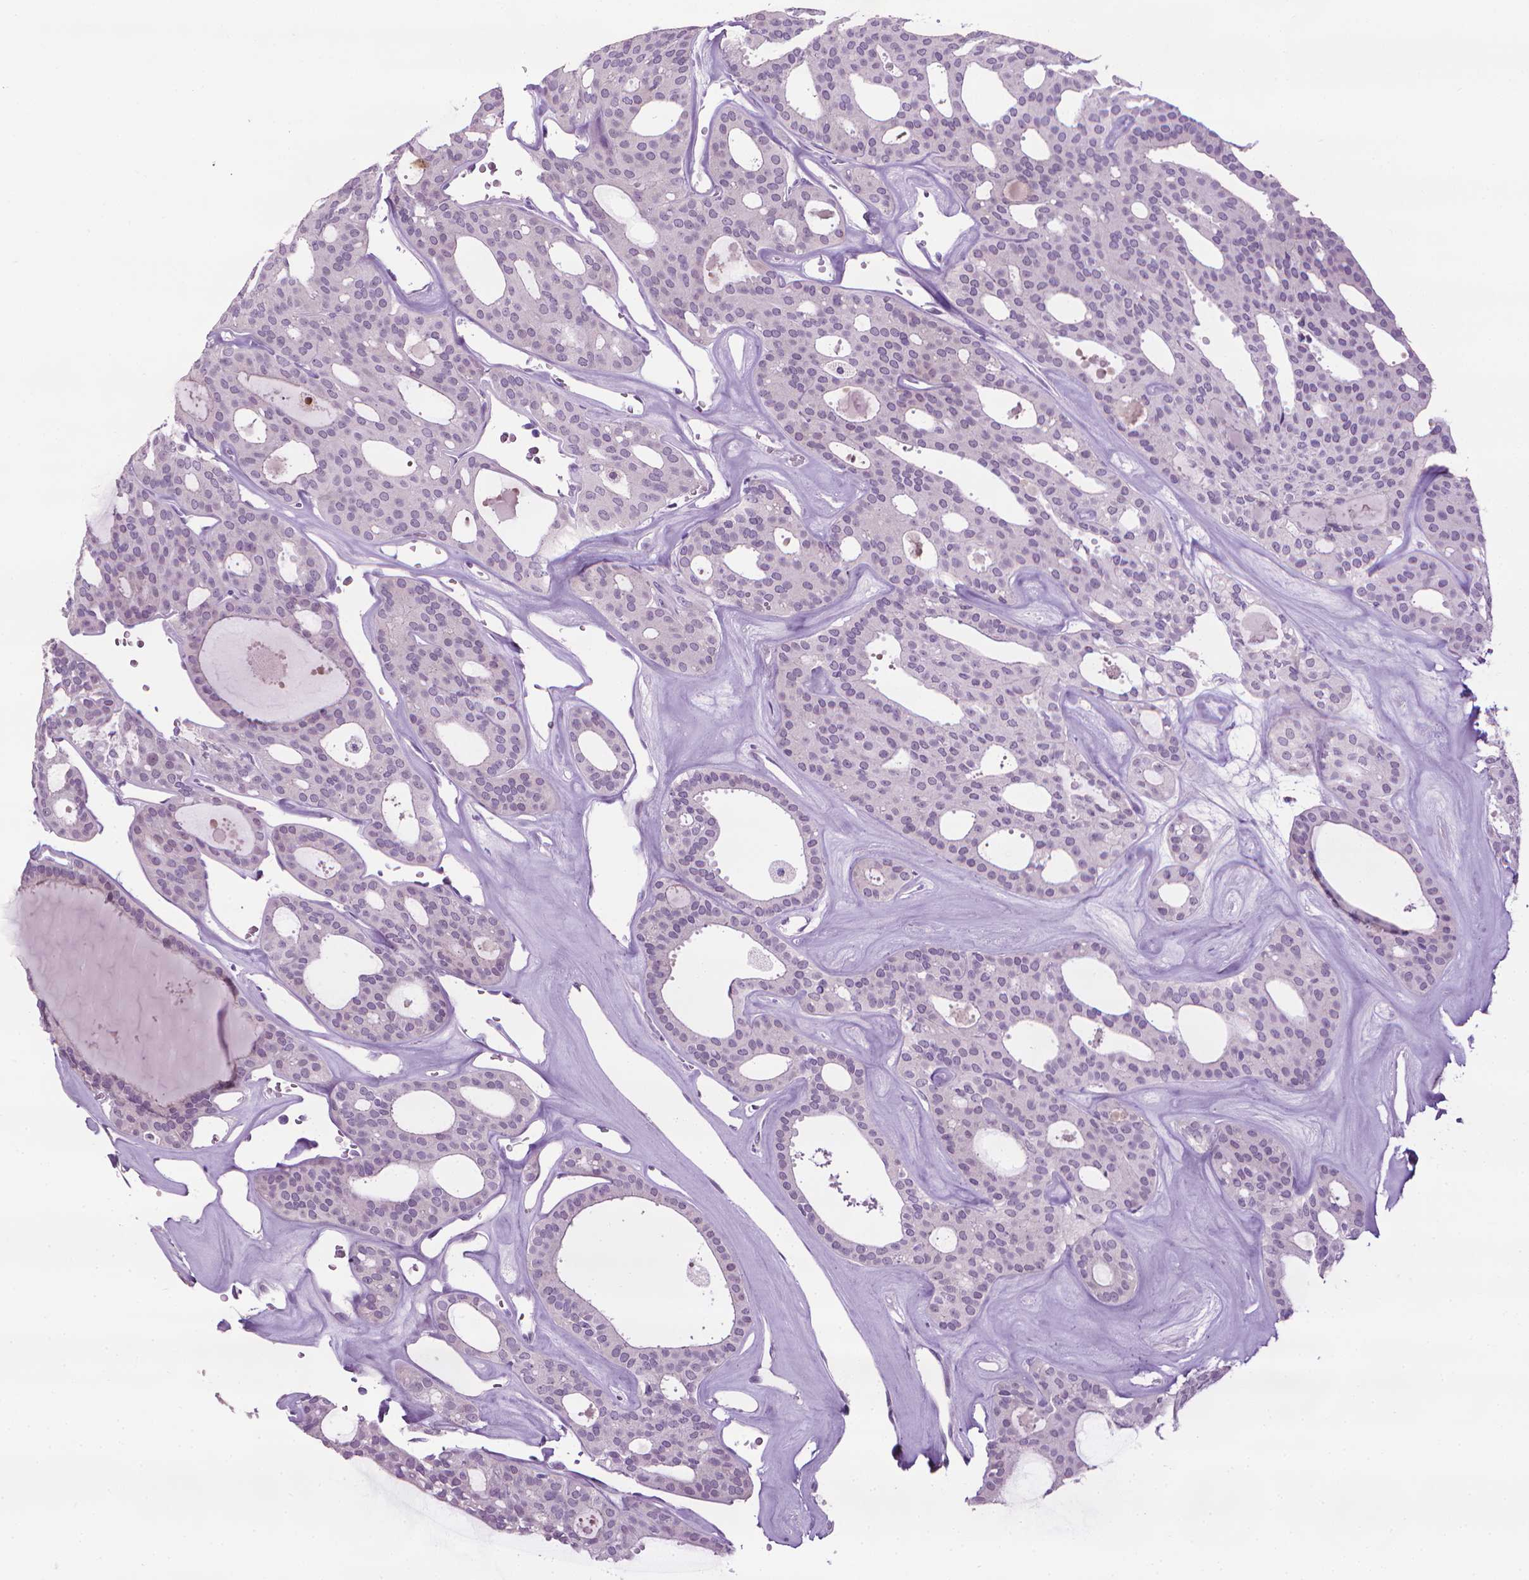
{"staining": {"intensity": "negative", "quantity": "none", "location": "none"}, "tissue": "thyroid cancer", "cell_type": "Tumor cells", "image_type": "cancer", "snomed": [{"axis": "morphology", "description": "Follicular adenoma carcinoma, NOS"}, {"axis": "topography", "description": "Thyroid gland"}], "caption": "A high-resolution photomicrograph shows immunohistochemistry (IHC) staining of thyroid cancer, which reveals no significant staining in tumor cells. The staining was performed using DAB to visualize the protein expression in brown, while the nuclei were stained in blue with hematoxylin (Magnification: 20x).", "gene": "DNAI7", "patient": {"sex": "male", "age": 75}}